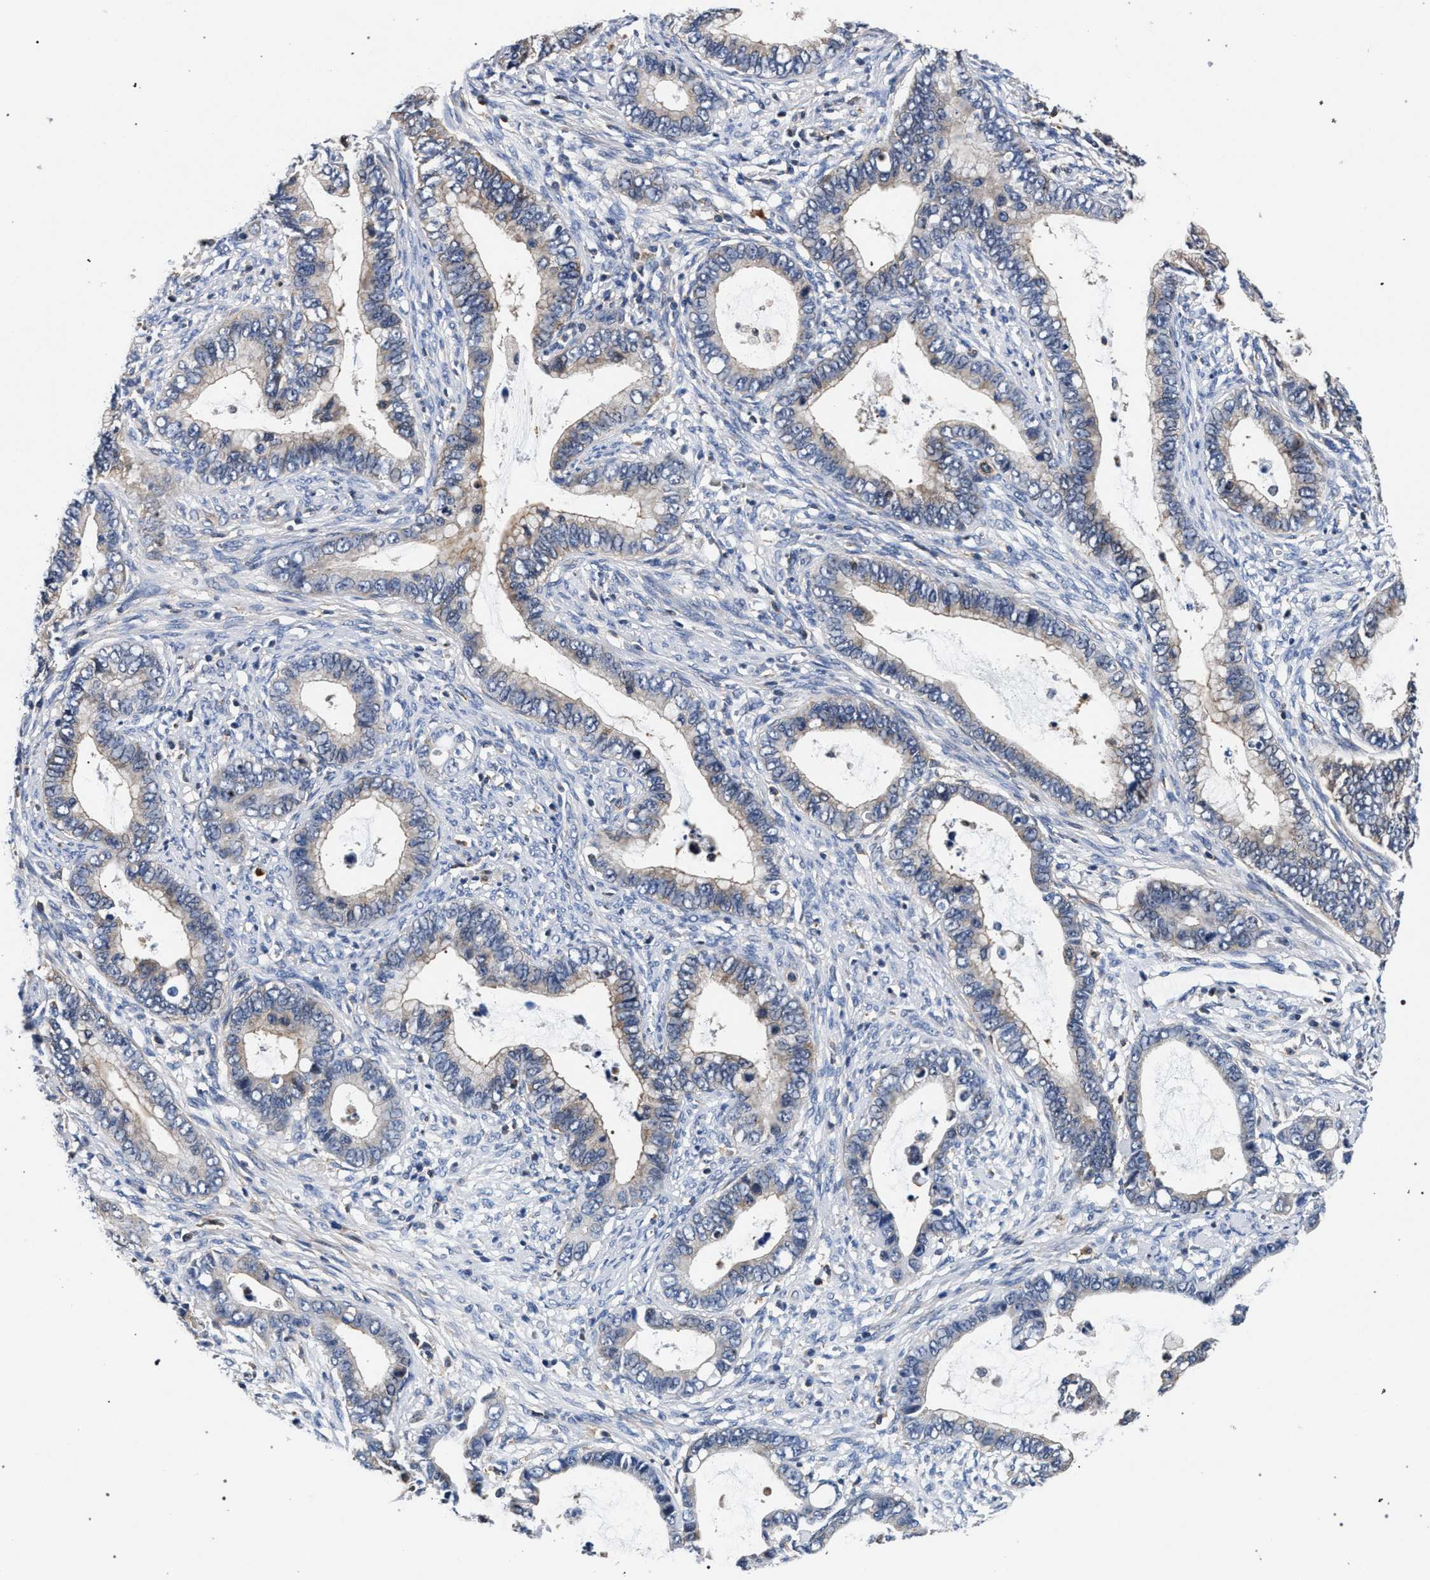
{"staining": {"intensity": "weak", "quantity": "<25%", "location": "cytoplasmic/membranous"}, "tissue": "cervical cancer", "cell_type": "Tumor cells", "image_type": "cancer", "snomed": [{"axis": "morphology", "description": "Adenocarcinoma, NOS"}, {"axis": "topography", "description": "Cervix"}], "caption": "DAB immunohistochemical staining of cervical cancer exhibits no significant expression in tumor cells.", "gene": "LASP1", "patient": {"sex": "female", "age": 44}}